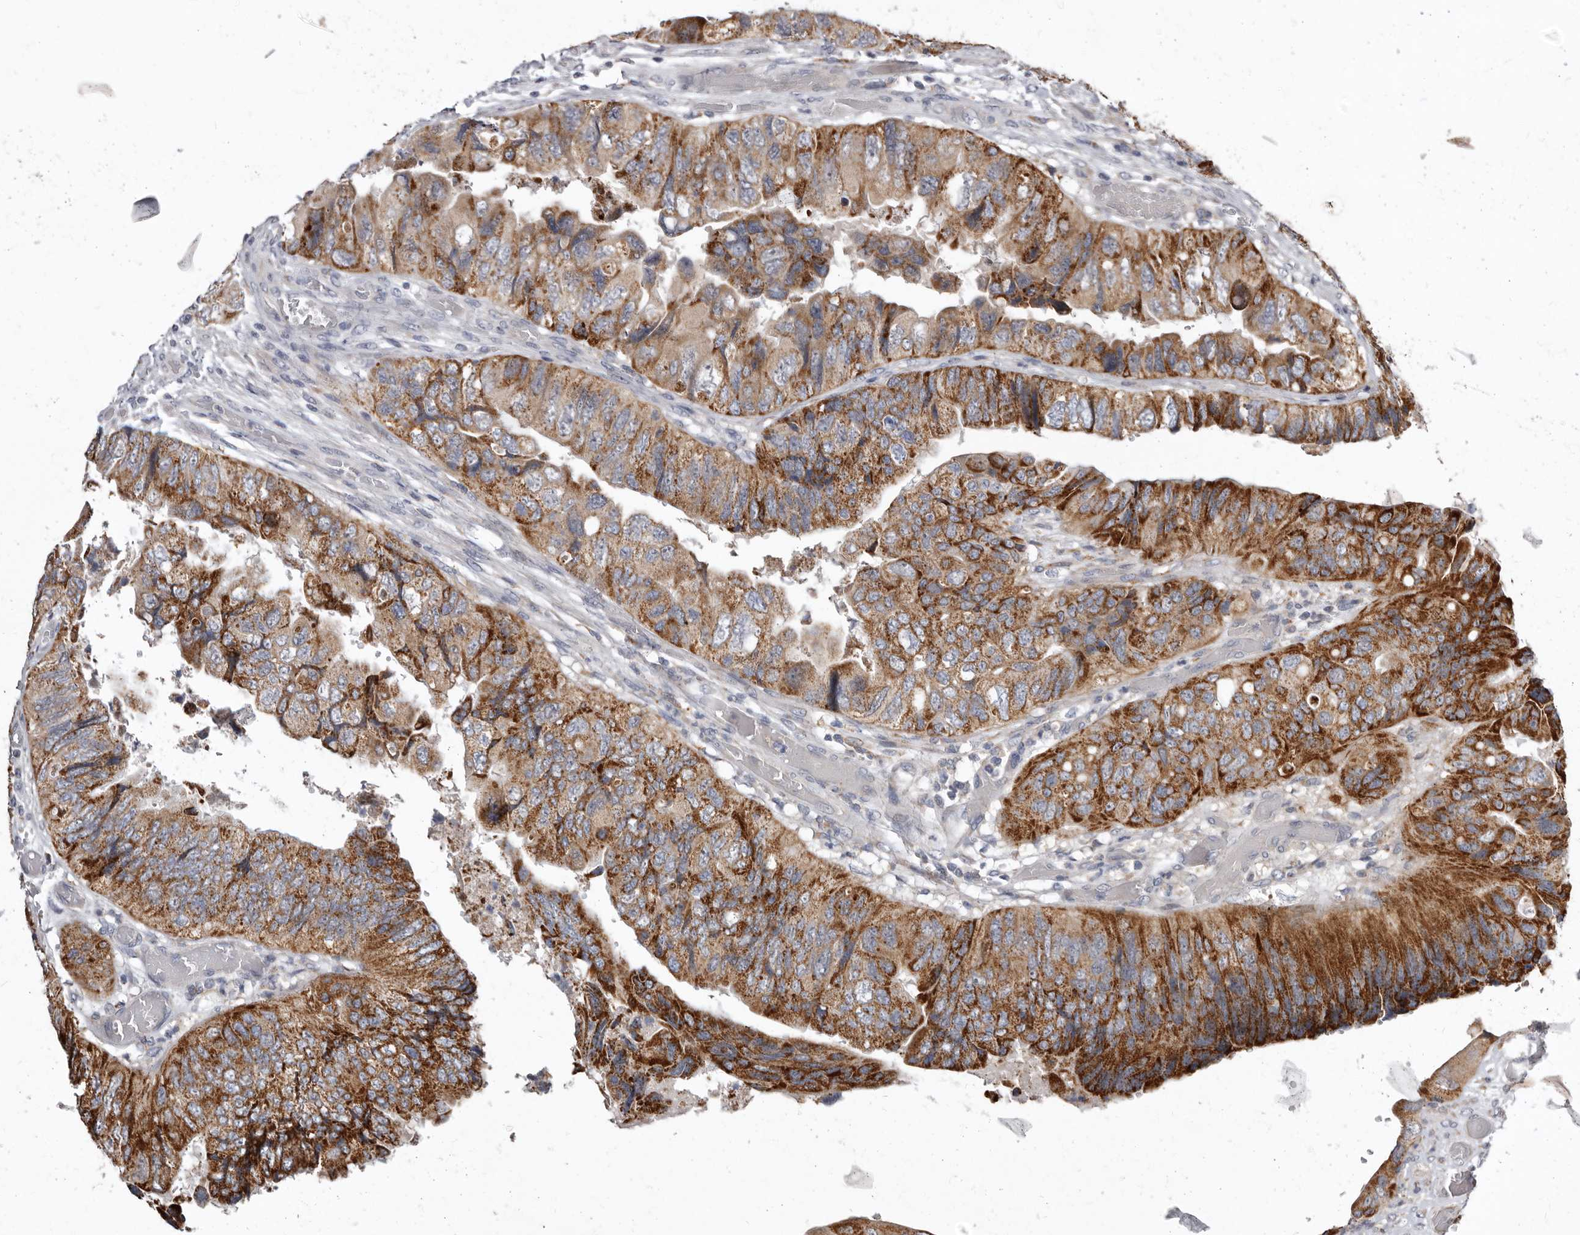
{"staining": {"intensity": "strong", "quantity": "25%-75%", "location": "cytoplasmic/membranous"}, "tissue": "colorectal cancer", "cell_type": "Tumor cells", "image_type": "cancer", "snomed": [{"axis": "morphology", "description": "Adenocarcinoma, NOS"}, {"axis": "topography", "description": "Rectum"}], "caption": "Adenocarcinoma (colorectal) tissue demonstrates strong cytoplasmic/membranous positivity in about 25%-75% of tumor cells The staining was performed using DAB, with brown indicating positive protein expression. Nuclei are stained blue with hematoxylin.", "gene": "SMC4", "patient": {"sex": "male", "age": 63}}